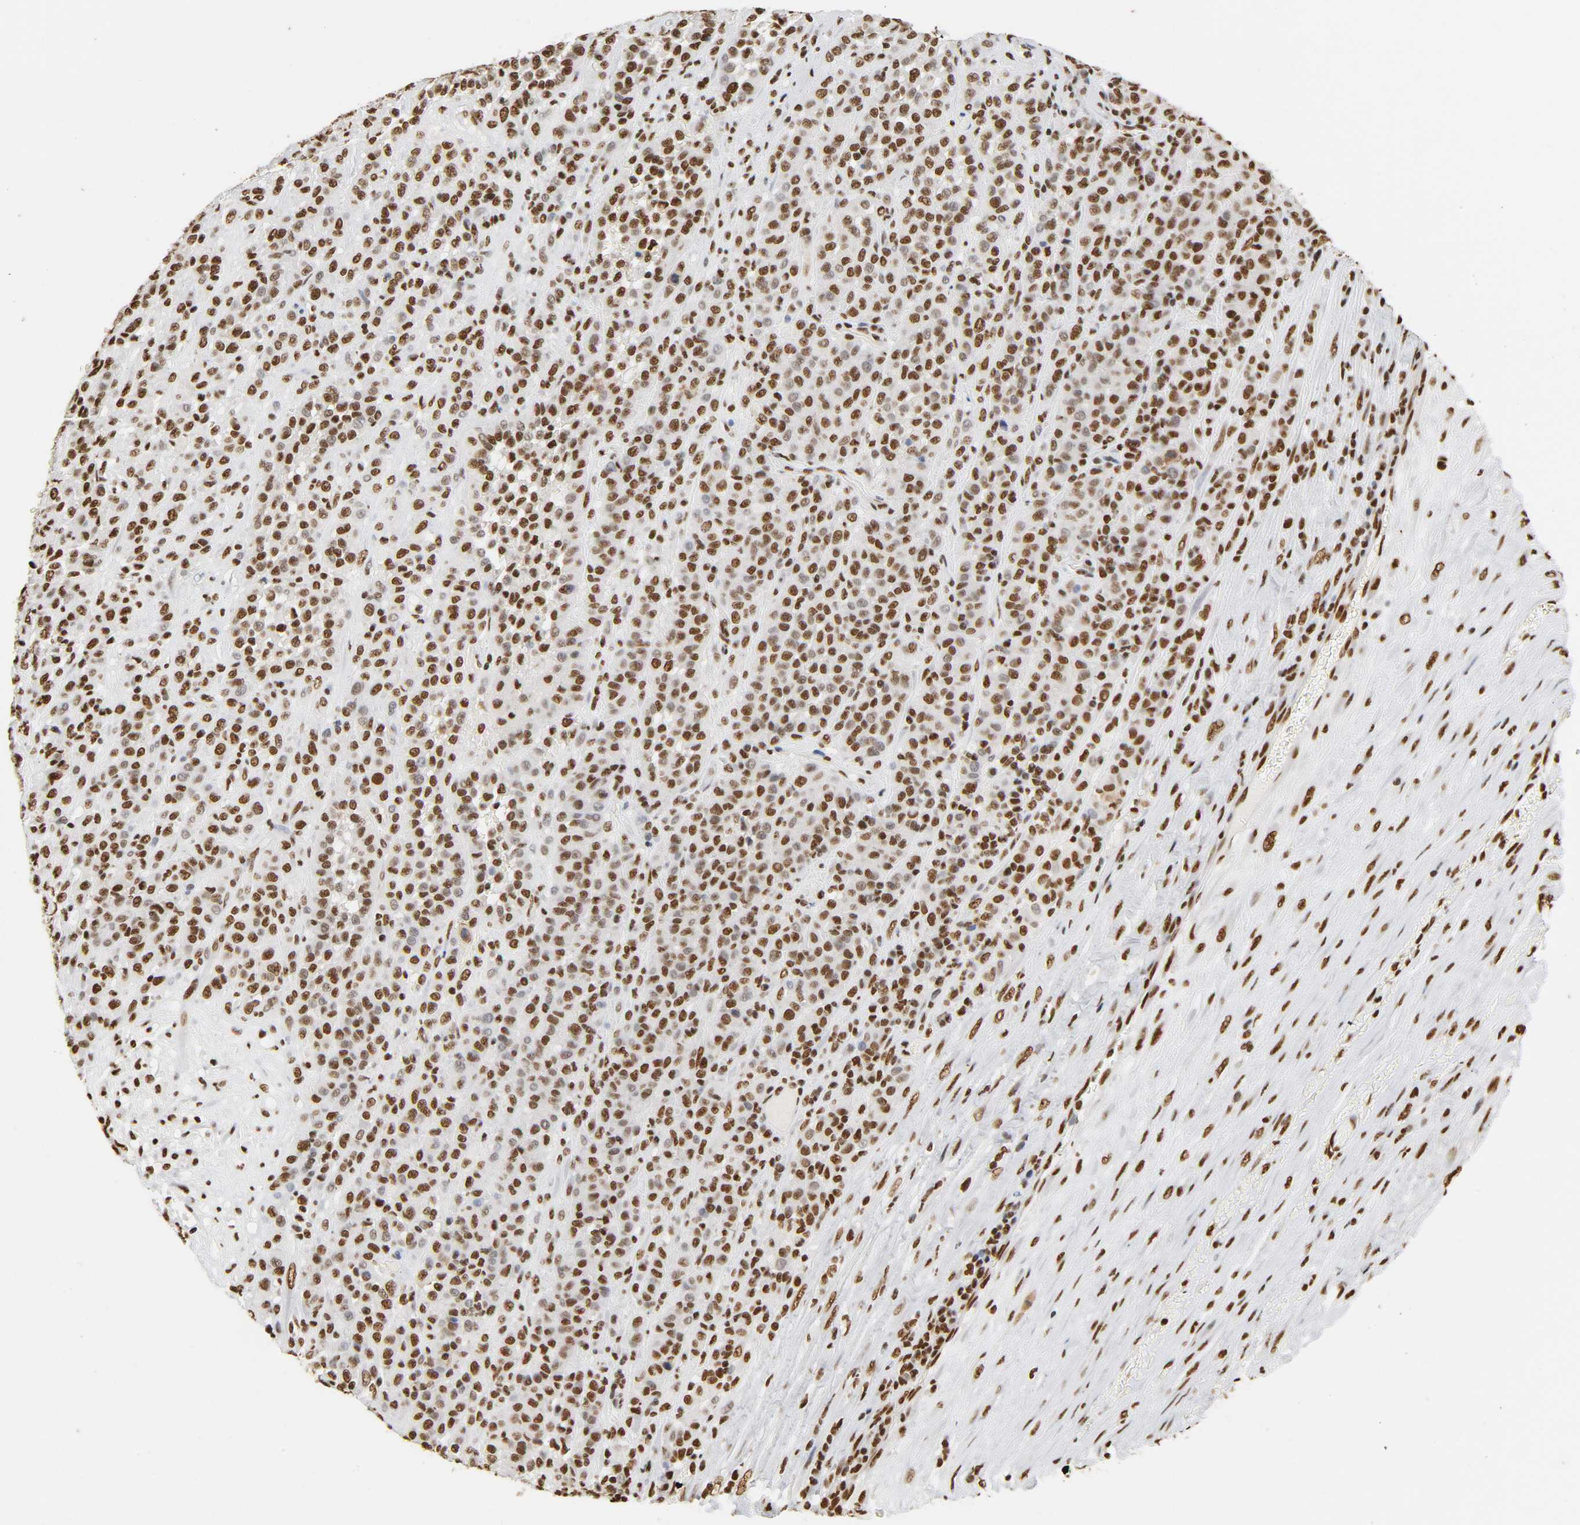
{"staining": {"intensity": "strong", "quantity": ">75%", "location": "nuclear"}, "tissue": "melanoma", "cell_type": "Tumor cells", "image_type": "cancer", "snomed": [{"axis": "morphology", "description": "Malignant melanoma, Metastatic site"}, {"axis": "topography", "description": "Pancreas"}], "caption": "This image displays immunohistochemistry staining of malignant melanoma (metastatic site), with high strong nuclear staining in approximately >75% of tumor cells.", "gene": "HNRNPC", "patient": {"sex": "female", "age": 30}}